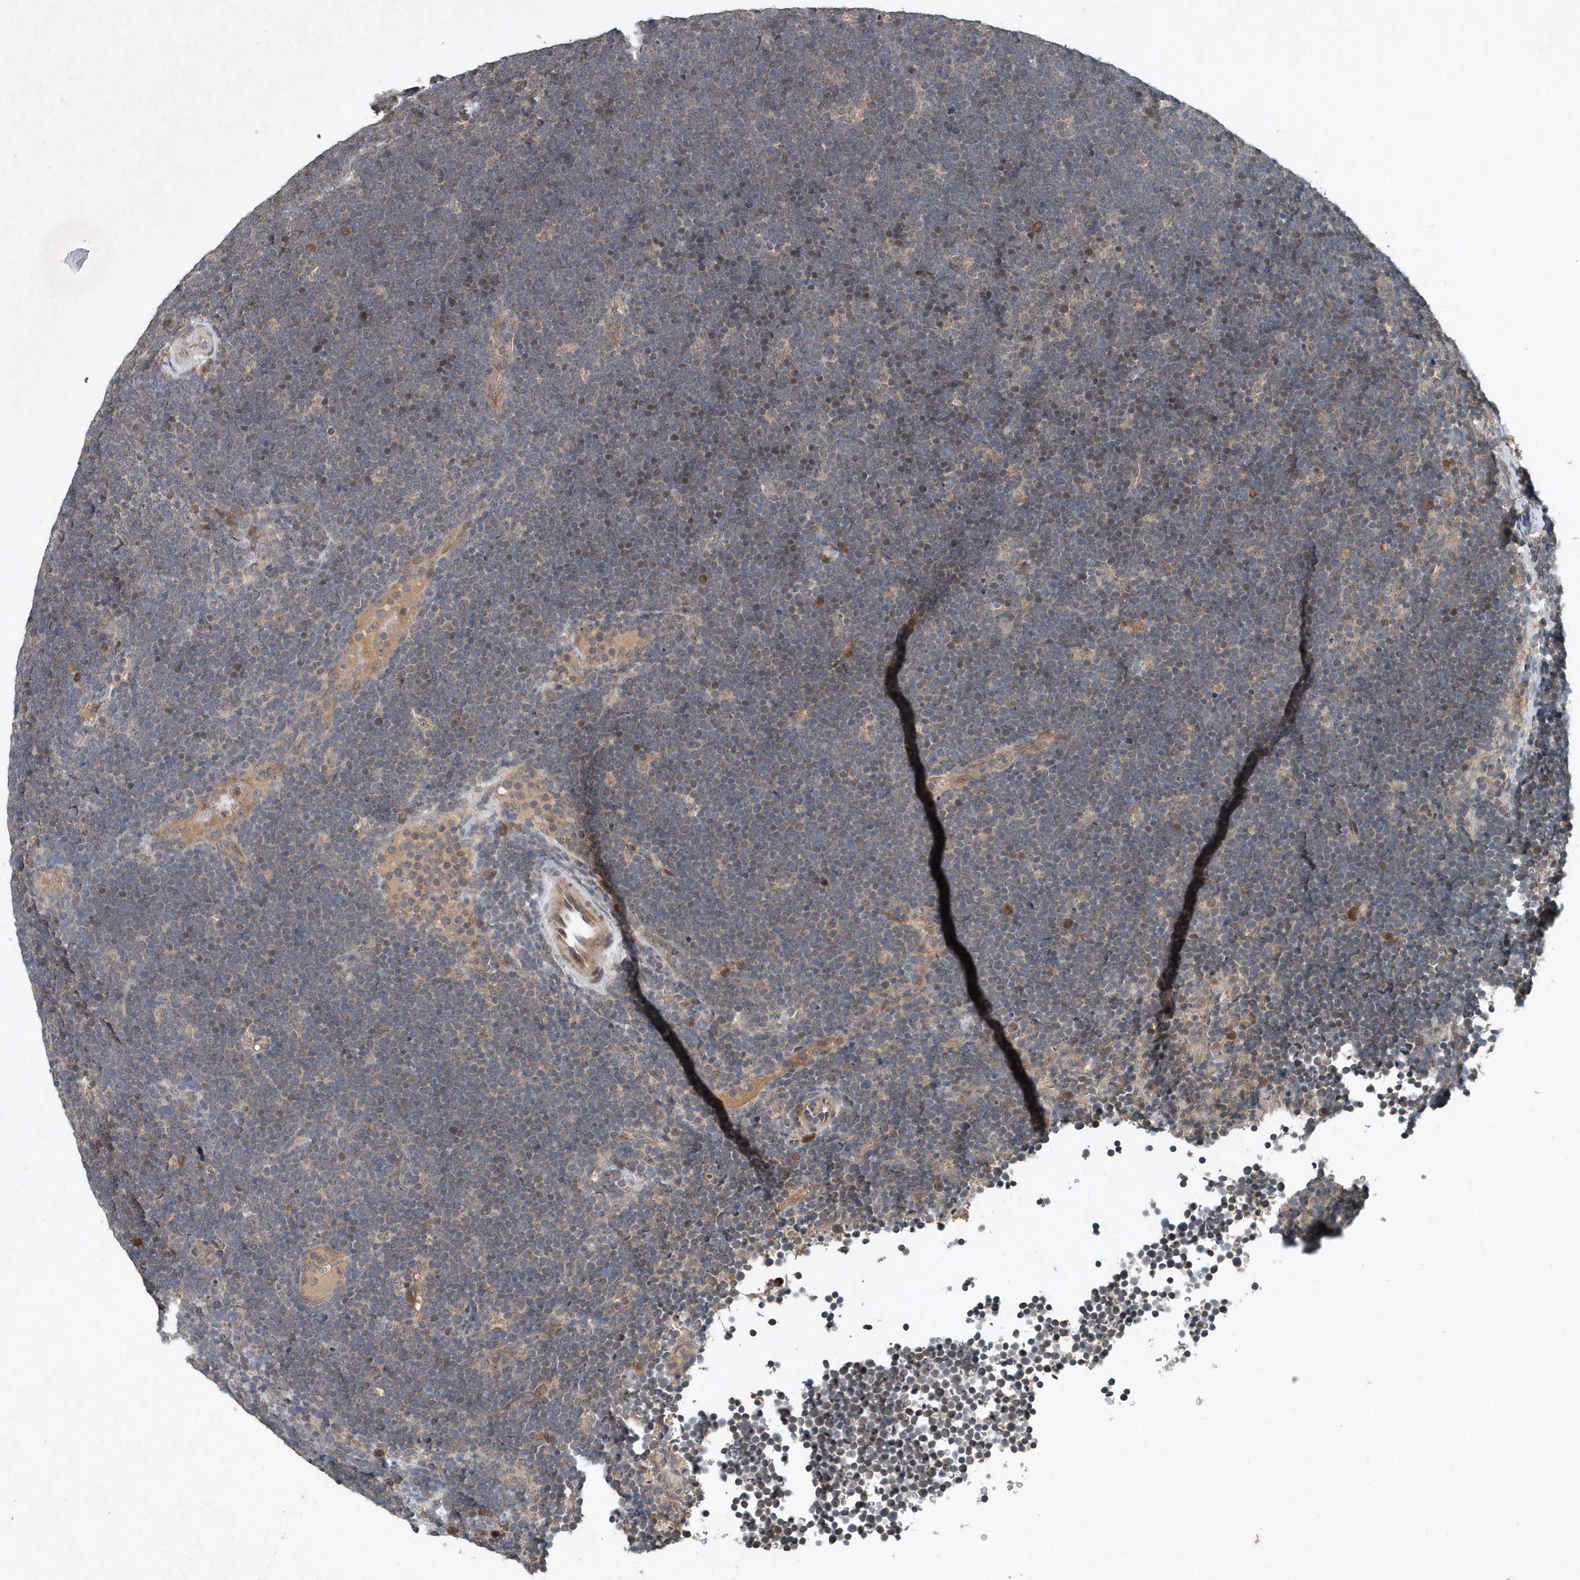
{"staining": {"intensity": "negative", "quantity": "none", "location": "none"}, "tissue": "lymphoma", "cell_type": "Tumor cells", "image_type": "cancer", "snomed": [{"axis": "morphology", "description": "Malignant lymphoma, non-Hodgkin's type, High grade"}, {"axis": "topography", "description": "Lymph node"}], "caption": "A micrograph of human high-grade malignant lymphoma, non-Hodgkin's type is negative for staining in tumor cells.", "gene": "SCFD2", "patient": {"sex": "male", "age": 13}}